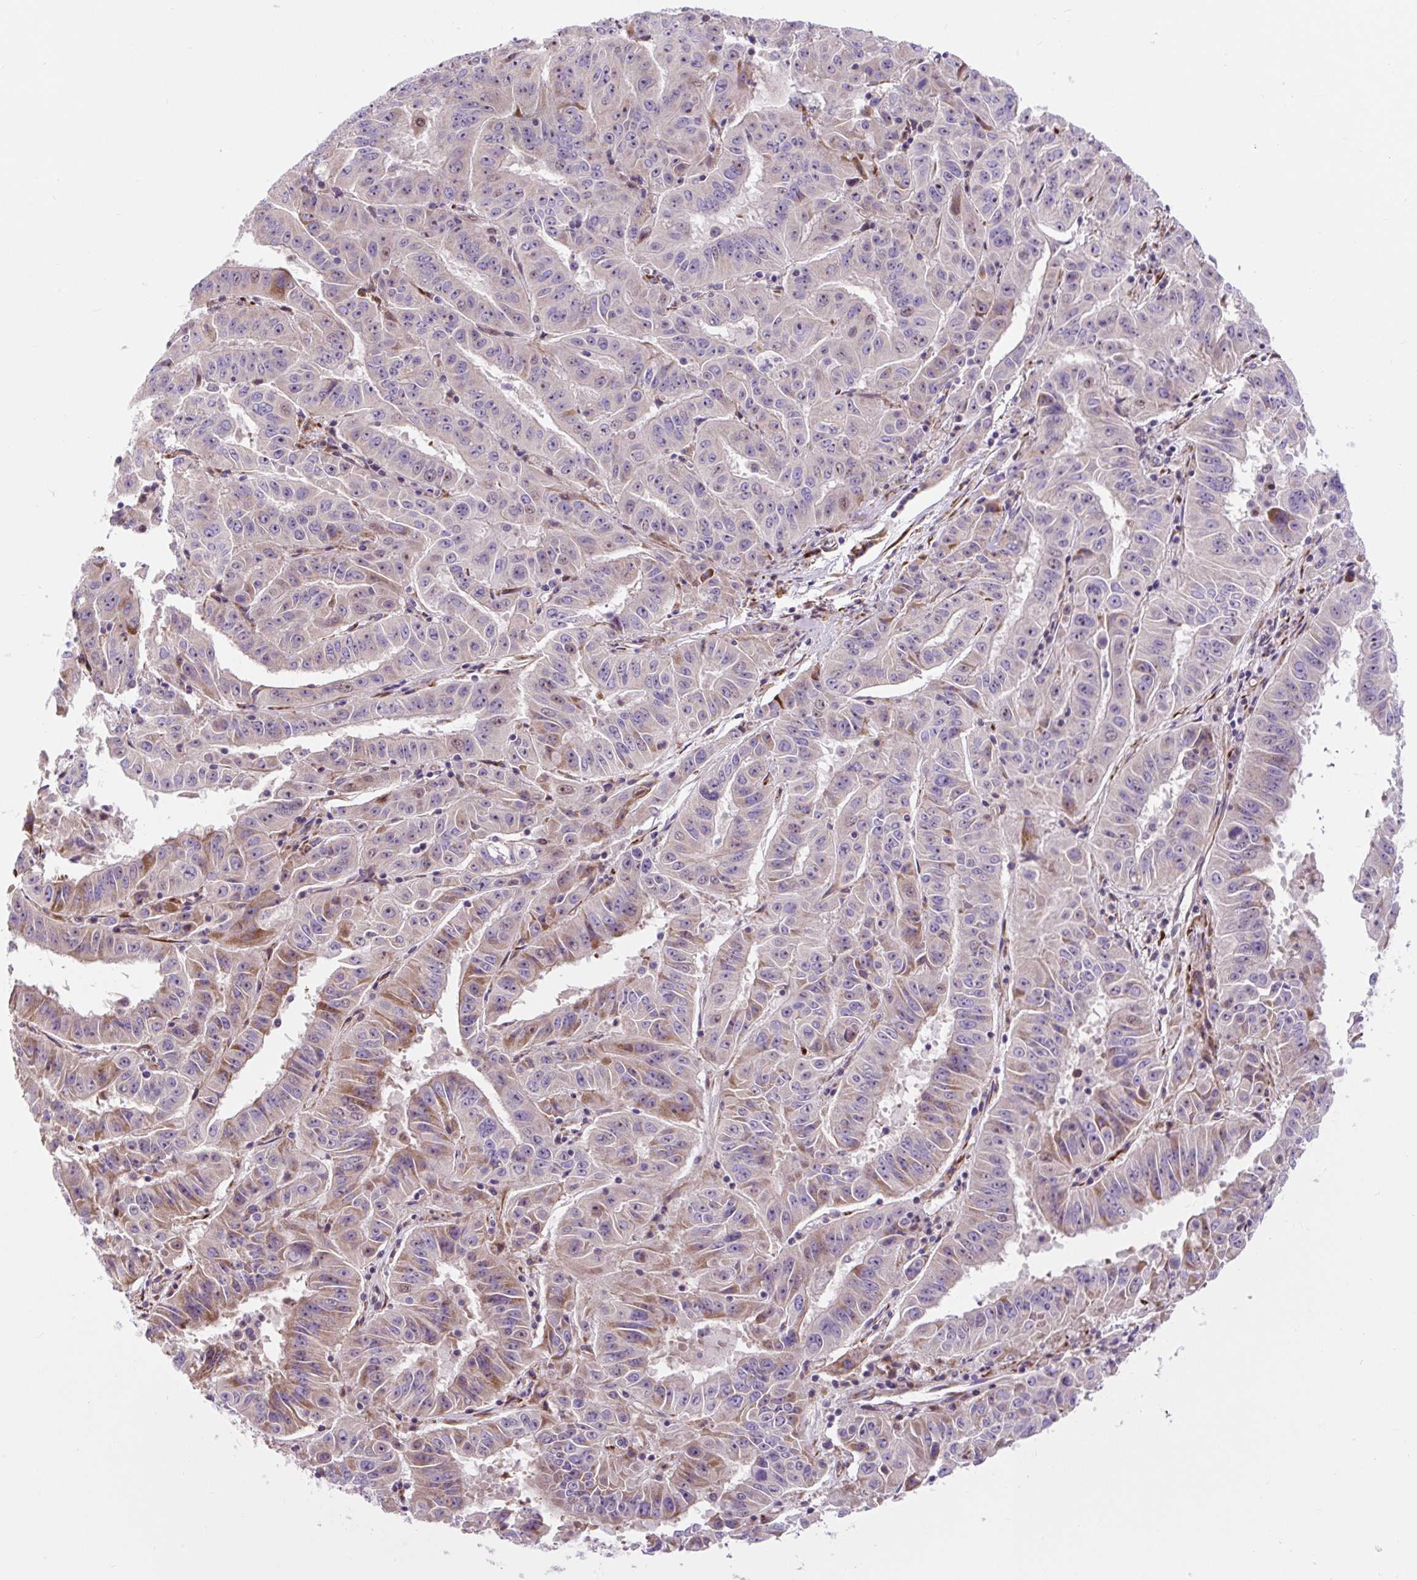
{"staining": {"intensity": "moderate", "quantity": "<25%", "location": "cytoplasmic/membranous"}, "tissue": "pancreatic cancer", "cell_type": "Tumor cells", "image_type": "cancer", "snomed": [{"axis": "morphology", "description": "Adenocarcinoma, NOS"}, {"axis": "topography", "description": "Pancreas"}], "caption": "Pancreatic adenocarcinoma stained for a protein exhibits moderate cytoplasmic/membranous positivity in tumor cells.", "gene": "CISD3", "patient": {"sex": "male", "age": 63}}